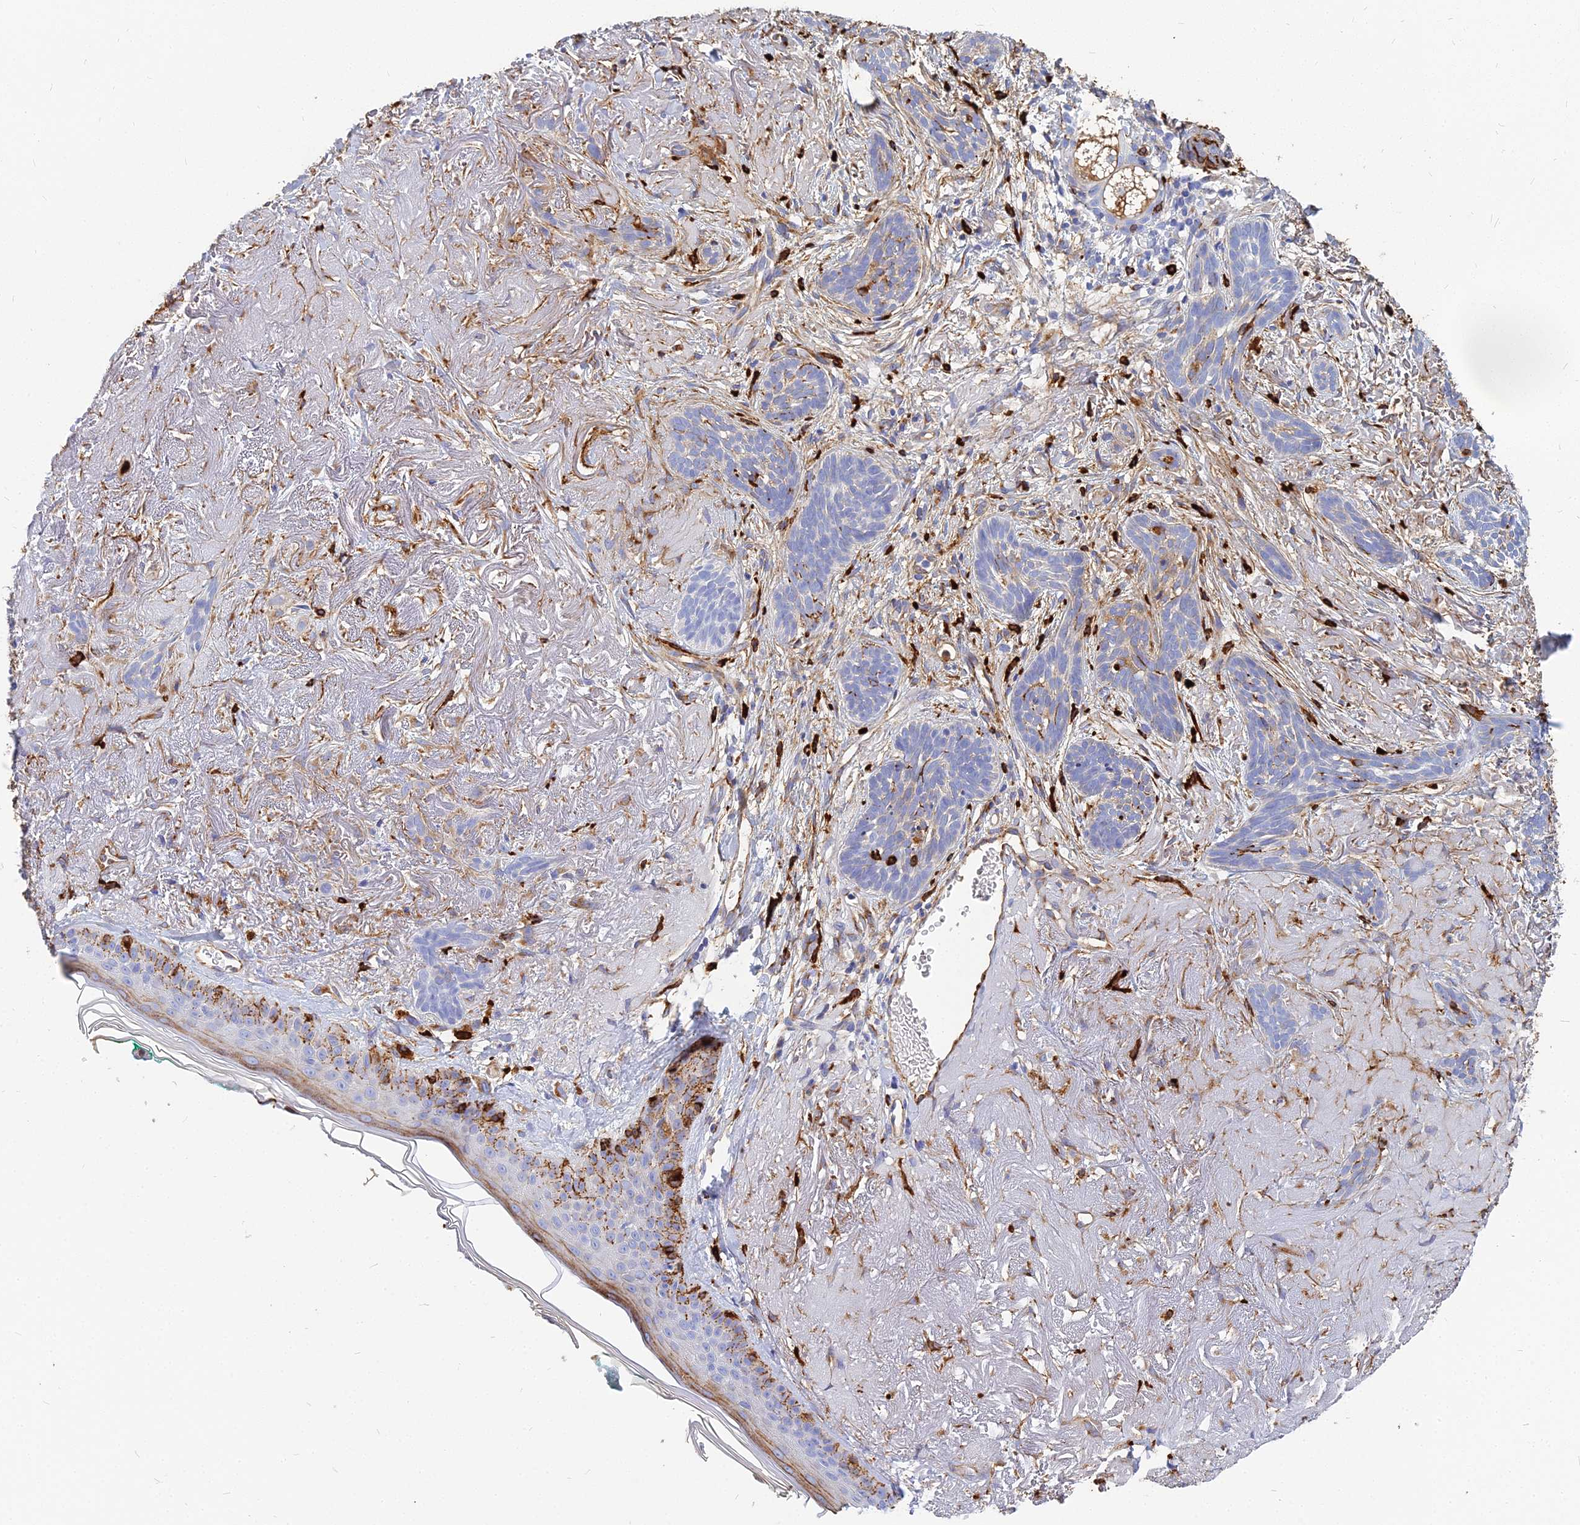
{"staining": {"intensity": "negative", "quantity": "none", "location": "none"}, "tissue": "skin cancer", "cell_type": "Tumor cells", "image_type": "cancer", "snomed": [{"axis": "morphology", "description": "Basal cell carcinoma"}, {"axis": "topography", "description": "Skin"}], "caption": "Immunohistochemistry (IHC) of human skin basal cell carcinoma shows no expression in tumor cells.", "gene": "VAT1", "patient": {"sex": "male", "age": 71}}